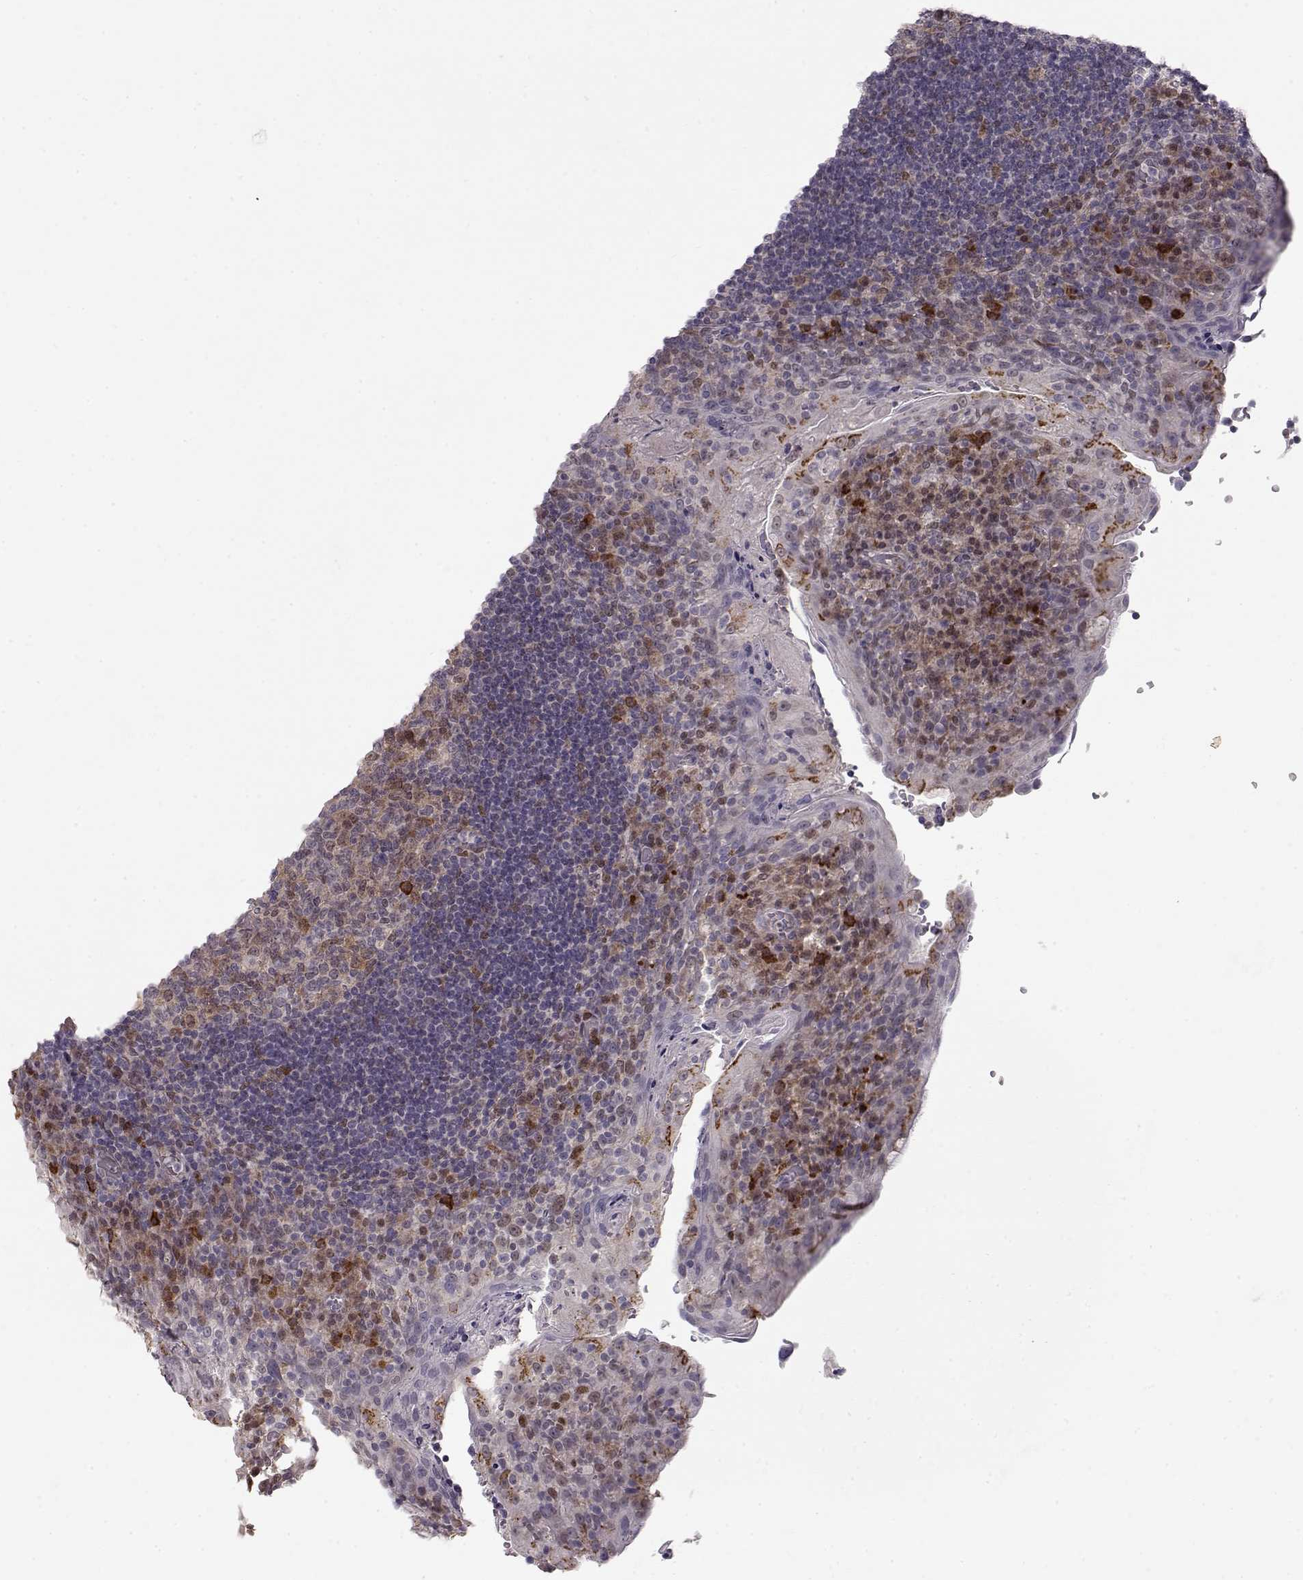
{"staining": {"intensity": "weak", "quantity": "25%-75%", "location": "cytoplasmic/membranous"}, "tissue": "tonsil", "cell_type": "Germinal center cells", "image_type": "normal", "snomed": [{"axis": "morphology", "description": "Normal tissue, NOS"}, {"axis": "topography", "description": "Tonsil"}], "caption": "A photomicrograph of human tonsil stained for a protein displays weak cytoplasmic/membranous brown staining in germinal center cells.", "gene": "CDK4", "patient": {"sex": "male", "age": 17}}